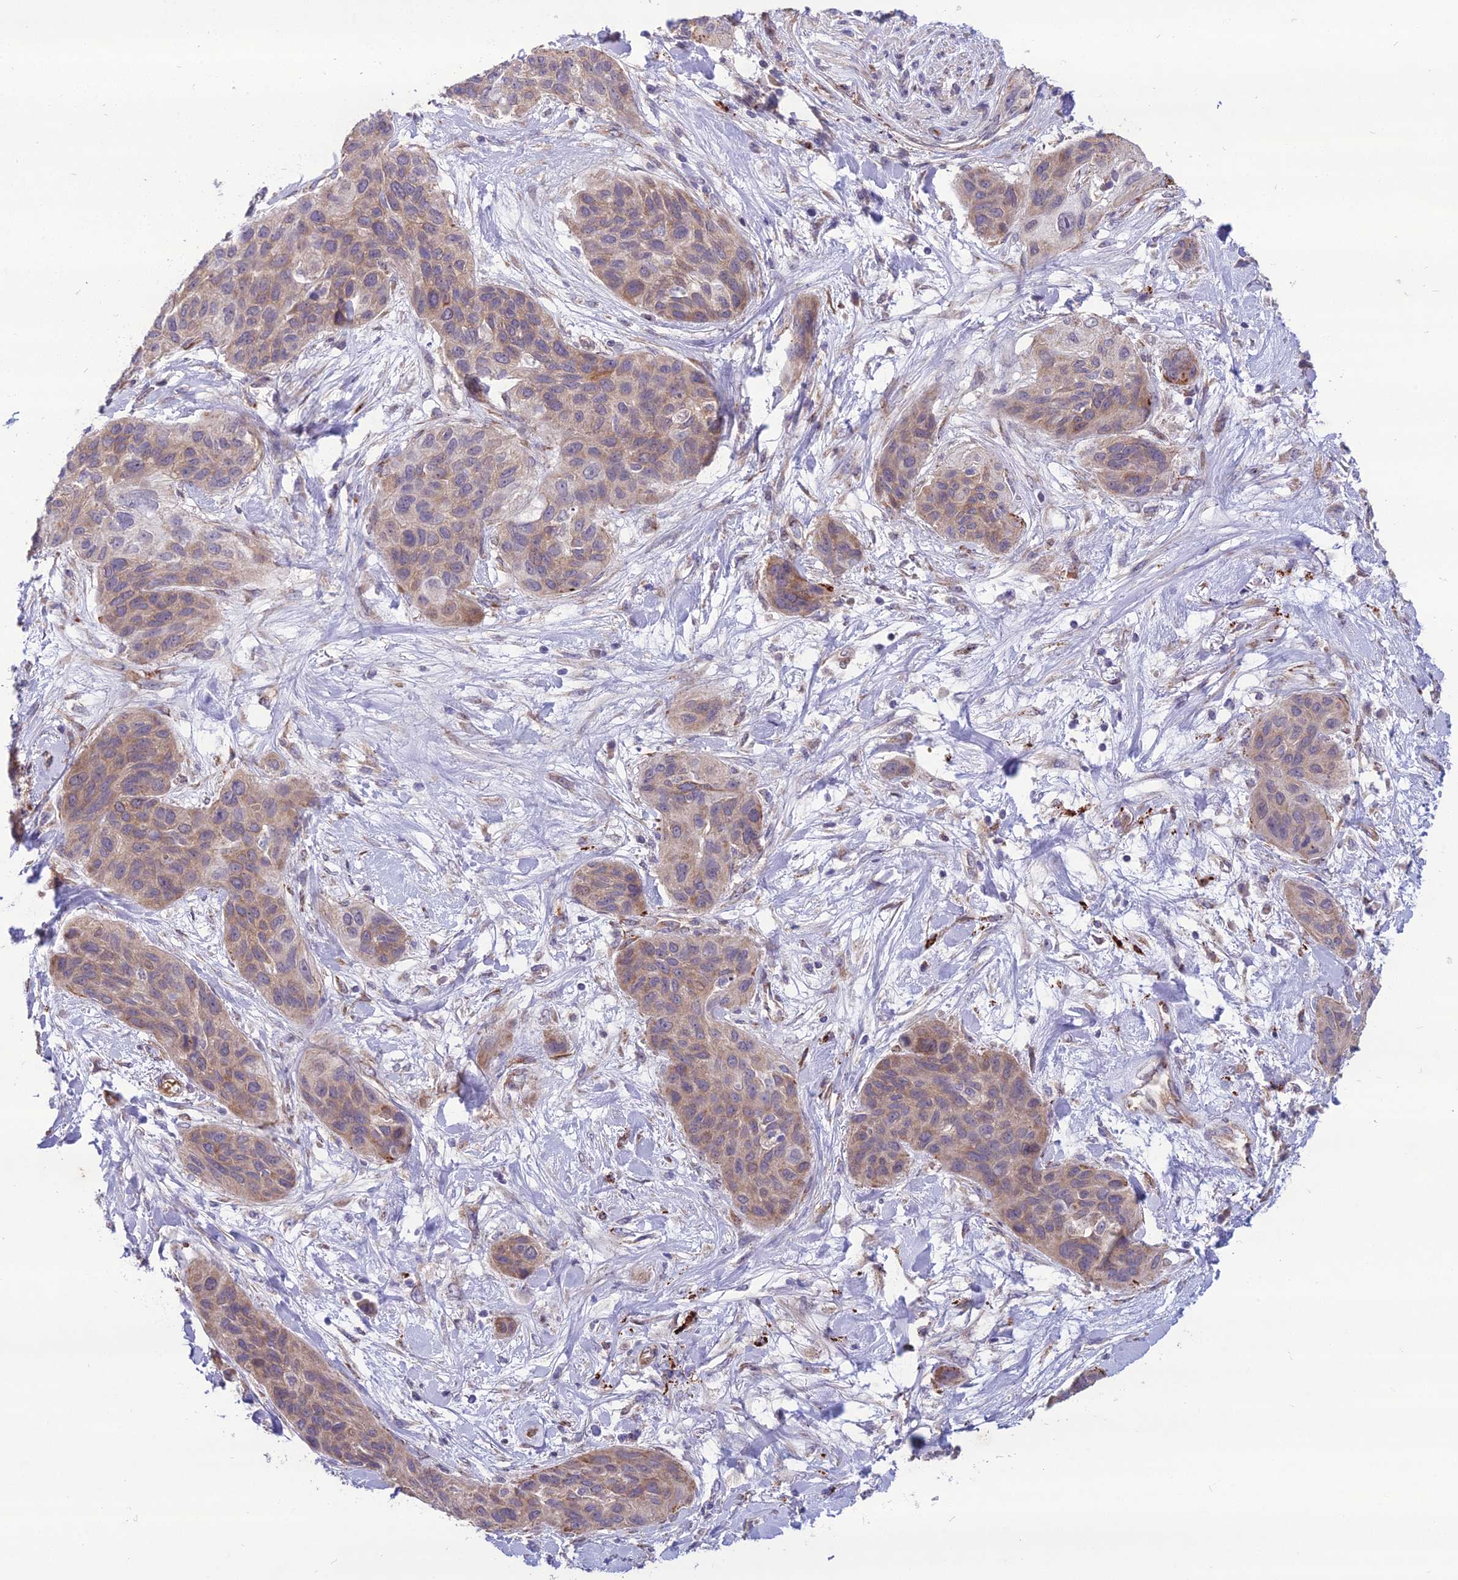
{"staining": {"intensity": "weak", "quantity": ">75%", "location": "cytoplasmic/membranous"}, "tissue": "lung cancer", "cell_type": "Tumor cells", "image_type": "cancer", "snomed": [{"axis": "morphology", "description": "Squamous cell carcinoma, NOS"}, {"axis": "topography", "description": "Lung"}], "caption": "Brown immunohistochemical staining in squamous cell carcinoma (lung) displays weak cytoplasmic/membranous expression in about >75% of tumor cells.", "gene": "NODAL", "patient": {"sex": "female", "age": 70}}